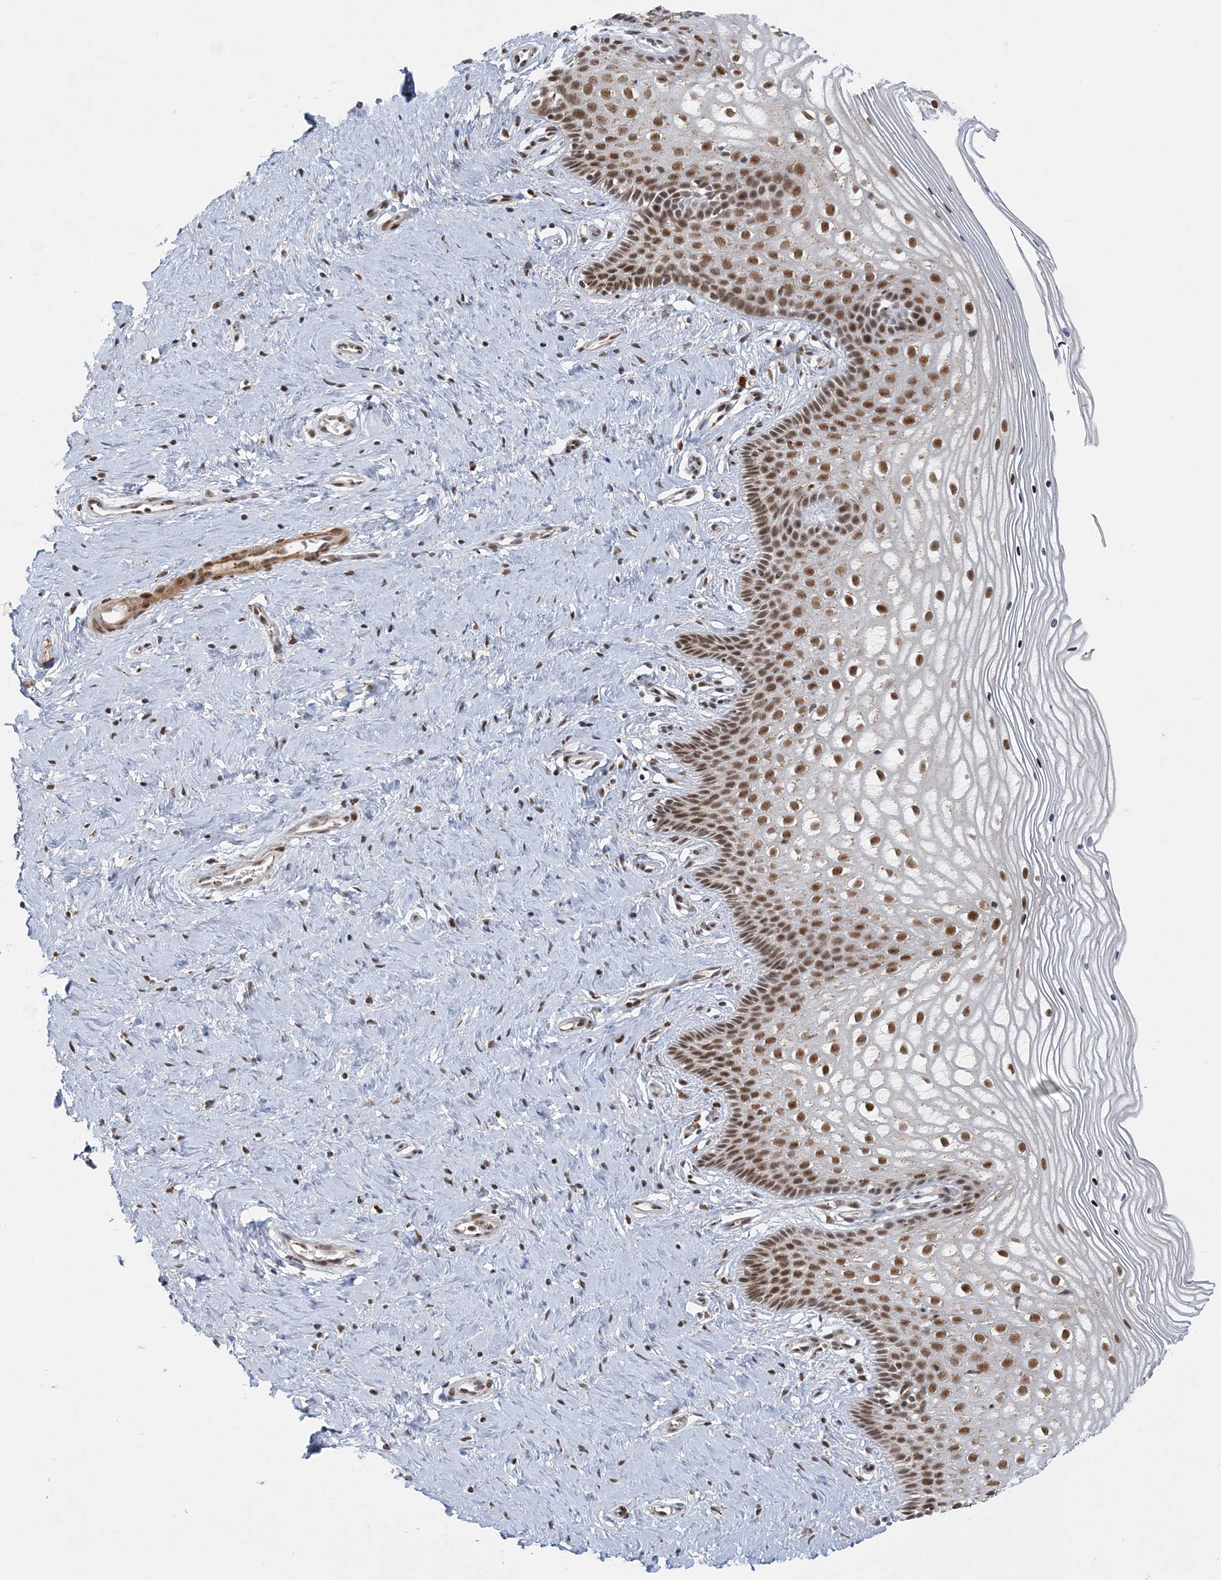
{"staining": {"intensity": "strong", "quantity": ">75%", "location": "cytoplasmic/membranous,nuclear"}, "tissue": "cervix", "cell_type": "Glandular cells", "image_type": "normal", "snomed": [{"axis": "morphology", "description": "Normal tissue, NOS"}, {"axis": "topography", "description": "Cervix"}], "caption": "Immunohistochemistry image of normal cervix stained for a protein (brown), which shows high levels of strong cytoplasmic/membranous,nuclear staining in approximately >75% of glandular cells.", "gene": "PLRG1", "patient": {"sex": "female", "age": 33}}